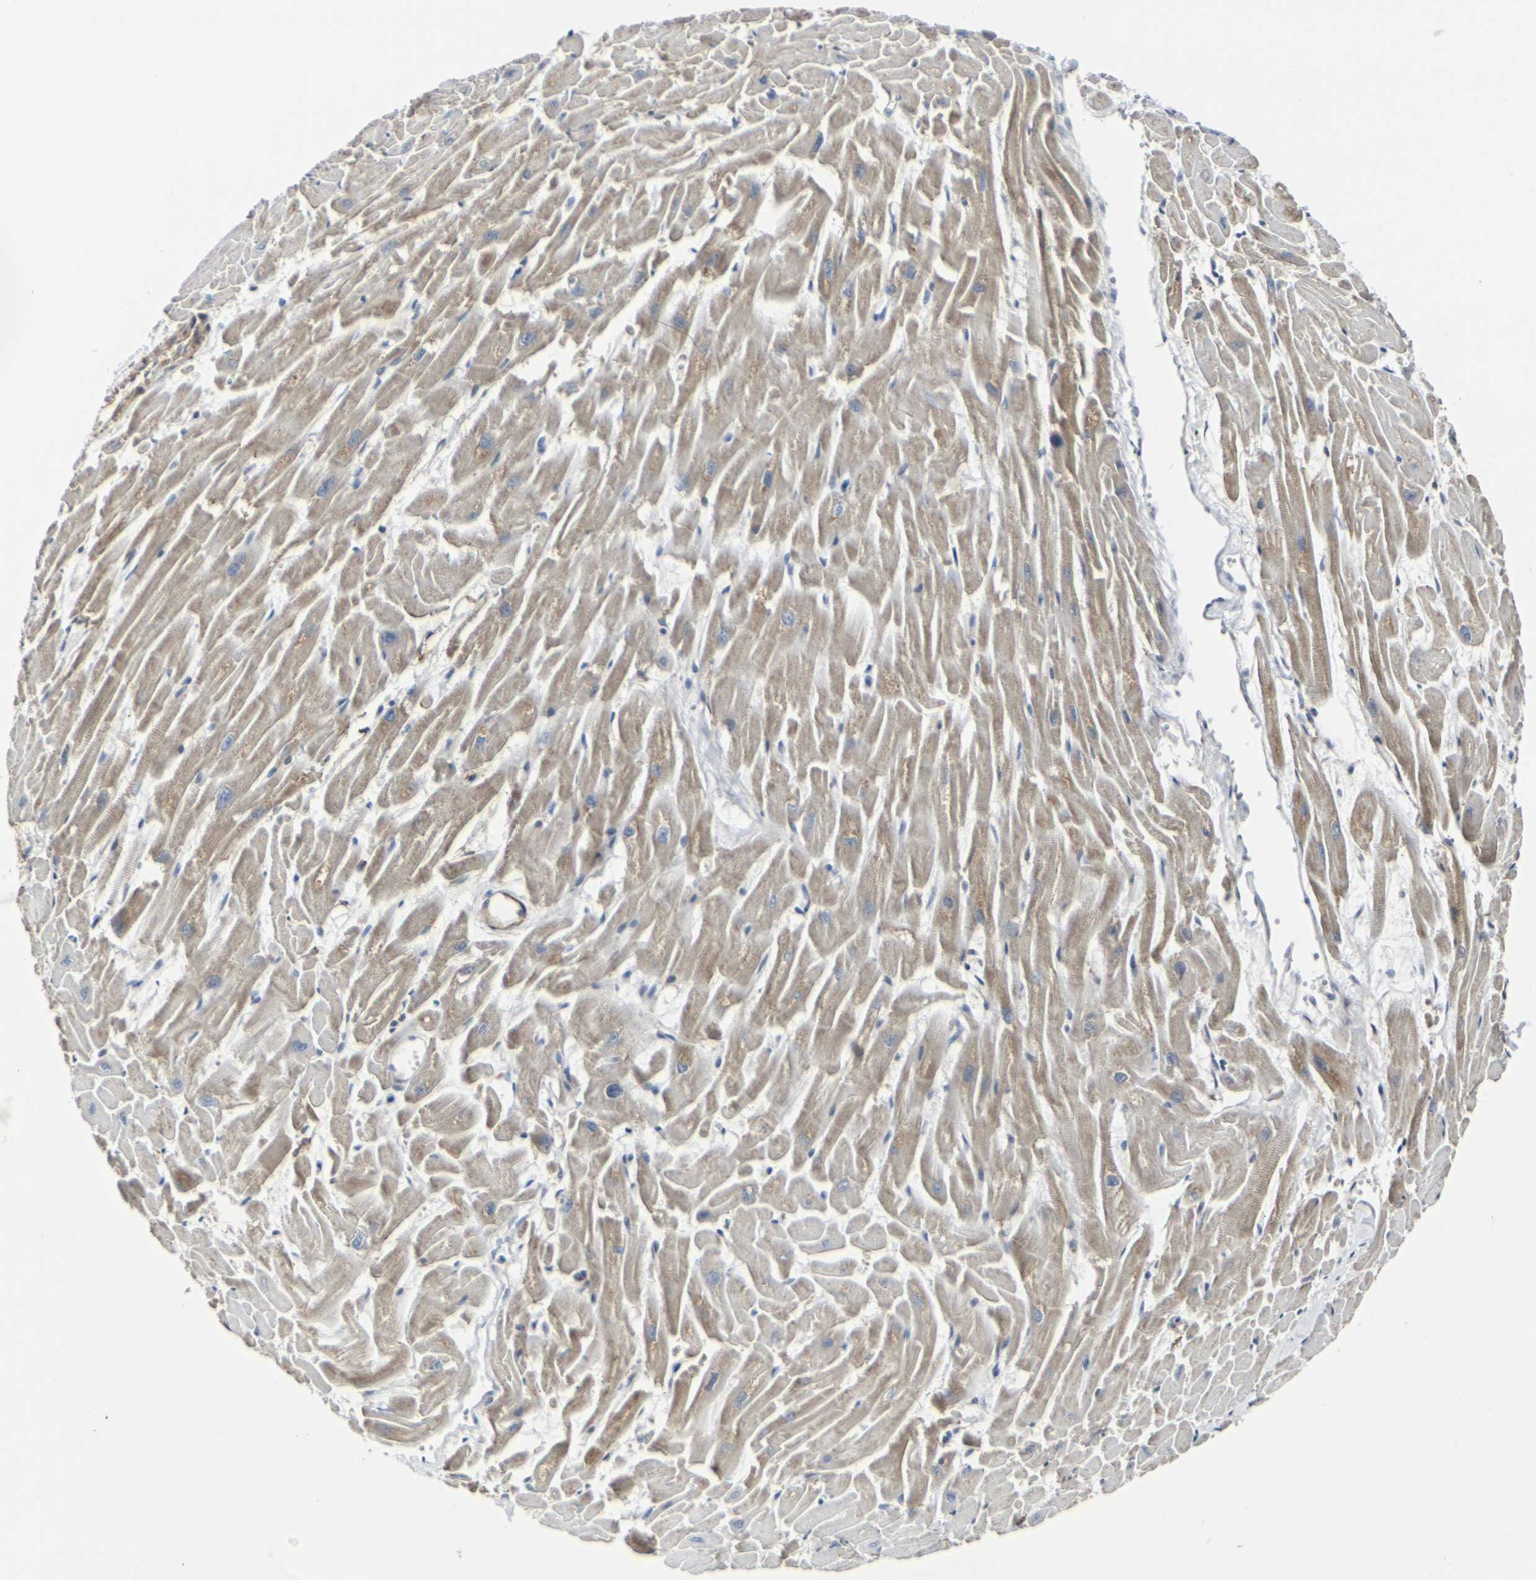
{"staining": {"intensity": "weak", "quantity": ">75%", "location": "cytoplasmic/membranous"}, "tissue": "heart muscle", "cell_type": "Cardiomyocytes", "image_type": "normal", "snomed": [{"axis": "morphology", "description": "Normal tissue, NOS"}, {"axis": "topography", "description": "Heart"}], "caption": "High-power microscopy captured an immunohistochemistry photomicrograph of normal heart muscle, revealing weak cytoplasmic/membranous positivity in about >75% of cardiomyocytes.", "gene": "MYOF", "patient": {"sex": "female", "age": 19}}